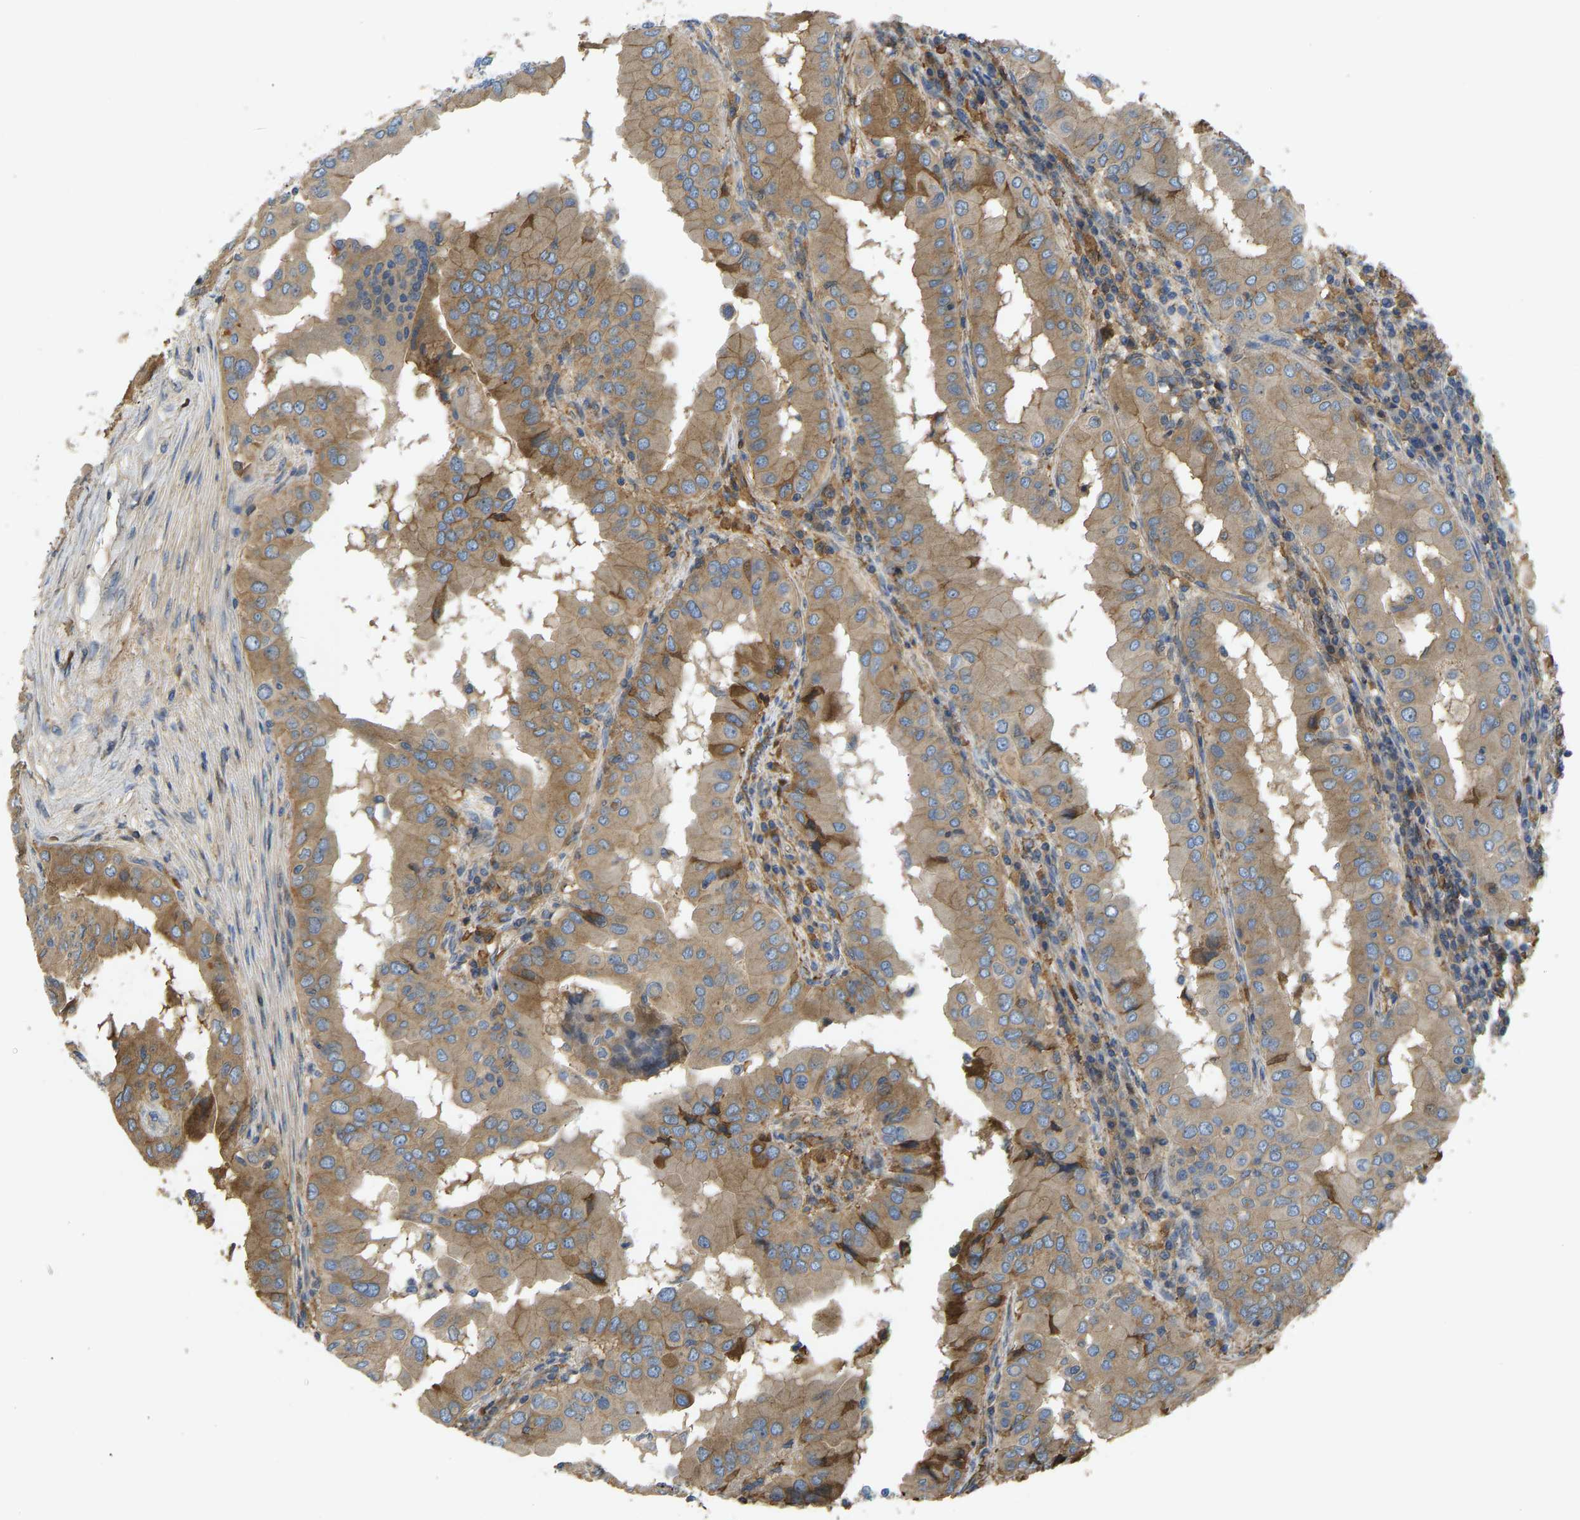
{"staining": {"intensity": "moderate", "quantity": ">75%", "location": "cytoplasmic/membranous"}, "tissue": "thyroid cancer", "cell_type": "Tumor cells", "image_type": "cancer", "snomed": [{"axis": "morphology", "description": "Papillary adenocarcinoma, NOS"}, {"axis": "topography", "description": "Thyroid gland"}], "caption": "Immunohistochemistry histopathology image of papillary adenocarcinoma (thyroid) stained for a protein (brown), which shows medium levels of moderate cytoplasmic/membranous expression in about >75% of tumor cells.", "gene": "VCPKMT", "patient": {"sex": "male", "age": 33}}